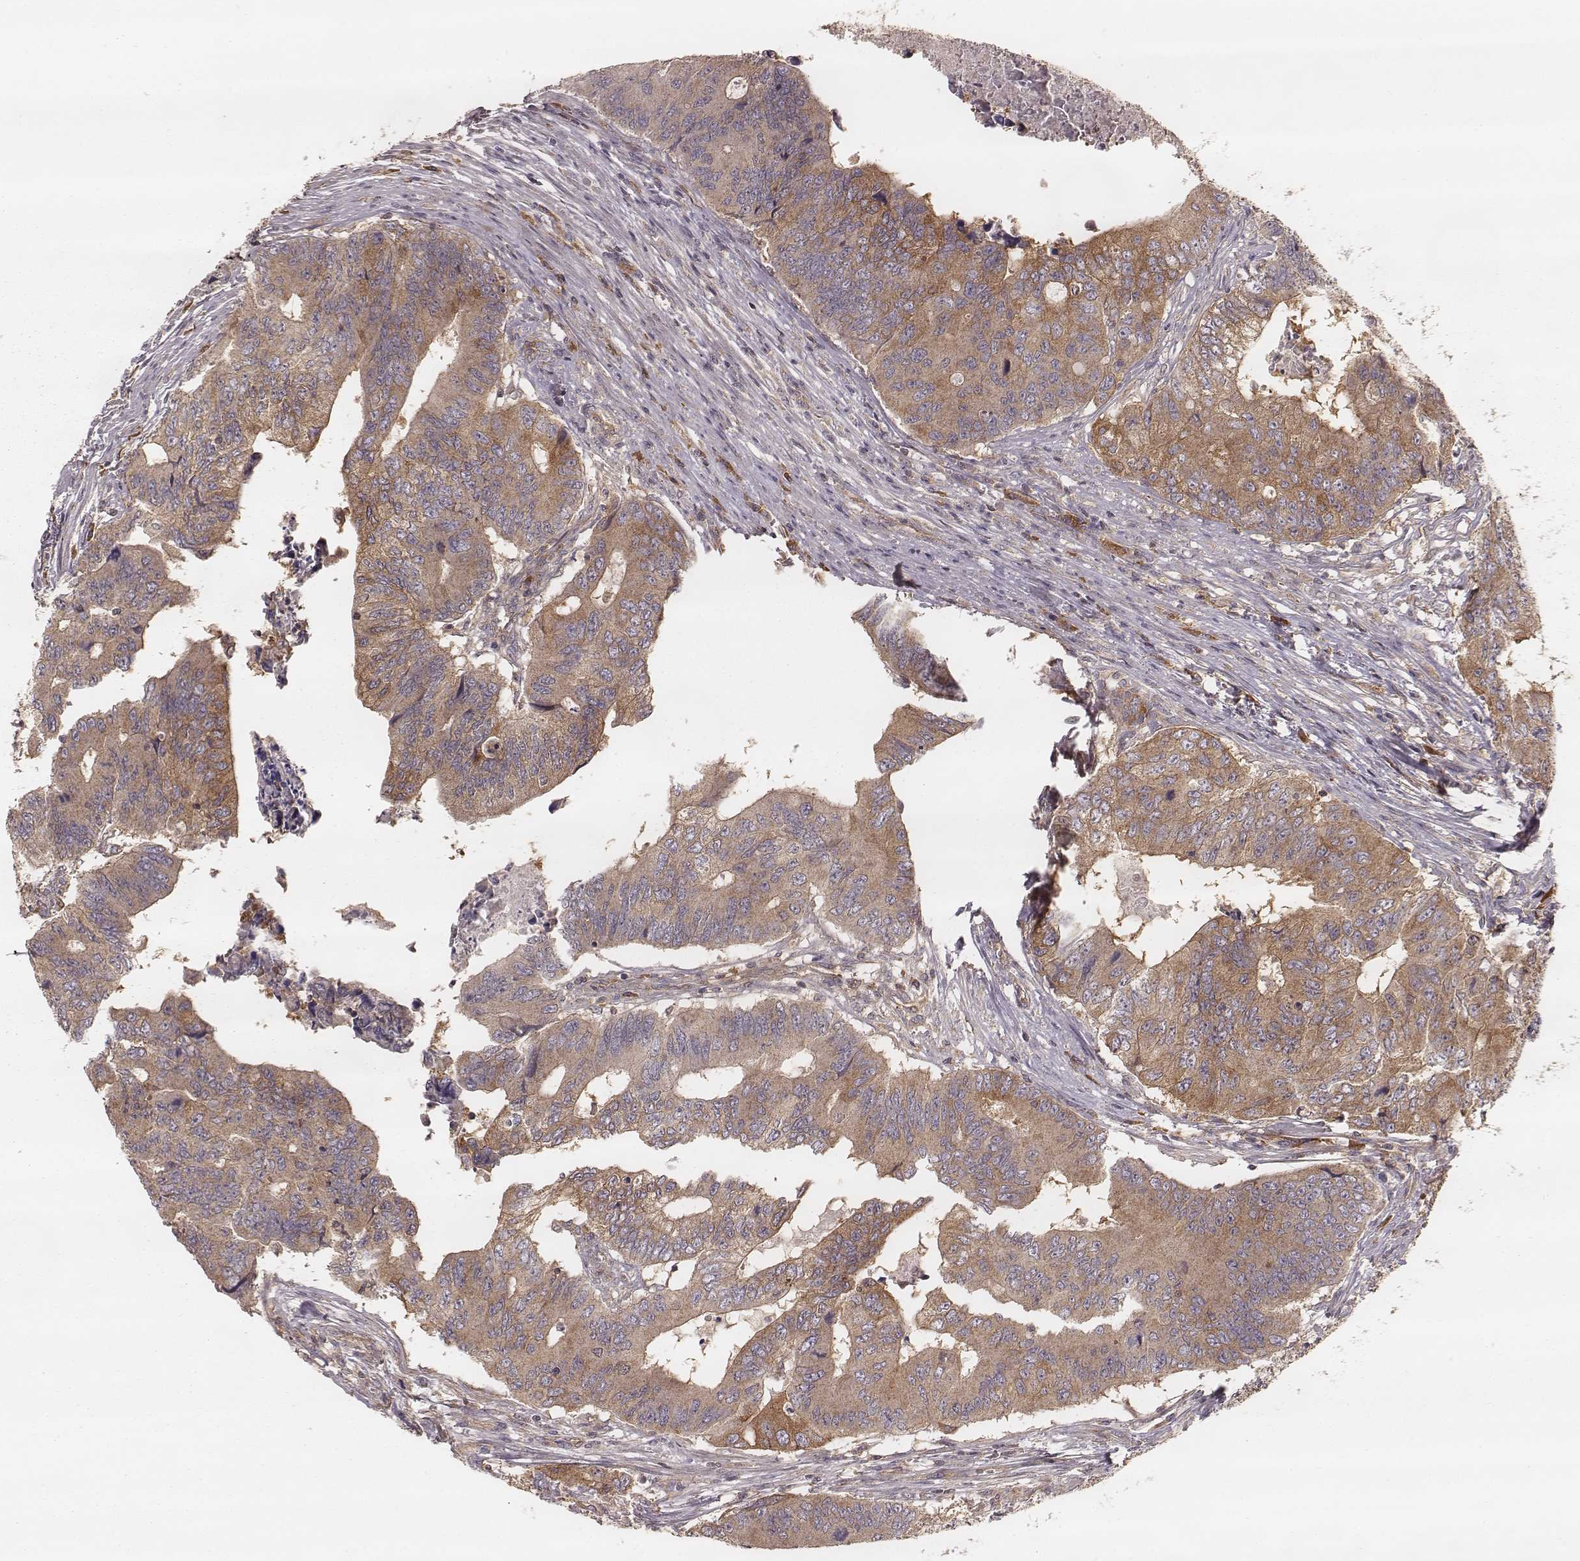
{"staining": {"intensity": "moderate", "quantity": ">75%", "location": "cytoplasmic/membranous"}, "tissue": "colorectal cancer", "cell_type": "Tumor cells", "image_type": "cancer", "snomed": [{"axis": "morphology", "description": "Adenocarcinoma, NOS"}, {"axis": "topography", "description": "Colon"}], "caption": "Immunohistochemistry (IHC) photomicrograph of human colorectal adenocarcinoma stained for a protein (brown), which reveals medium levels of moderate cytoplasmic/membranous expression in approximately >75% of tumor cells.", "gene": "CARS1", "patient": {"sex": "male", "age": 53}}